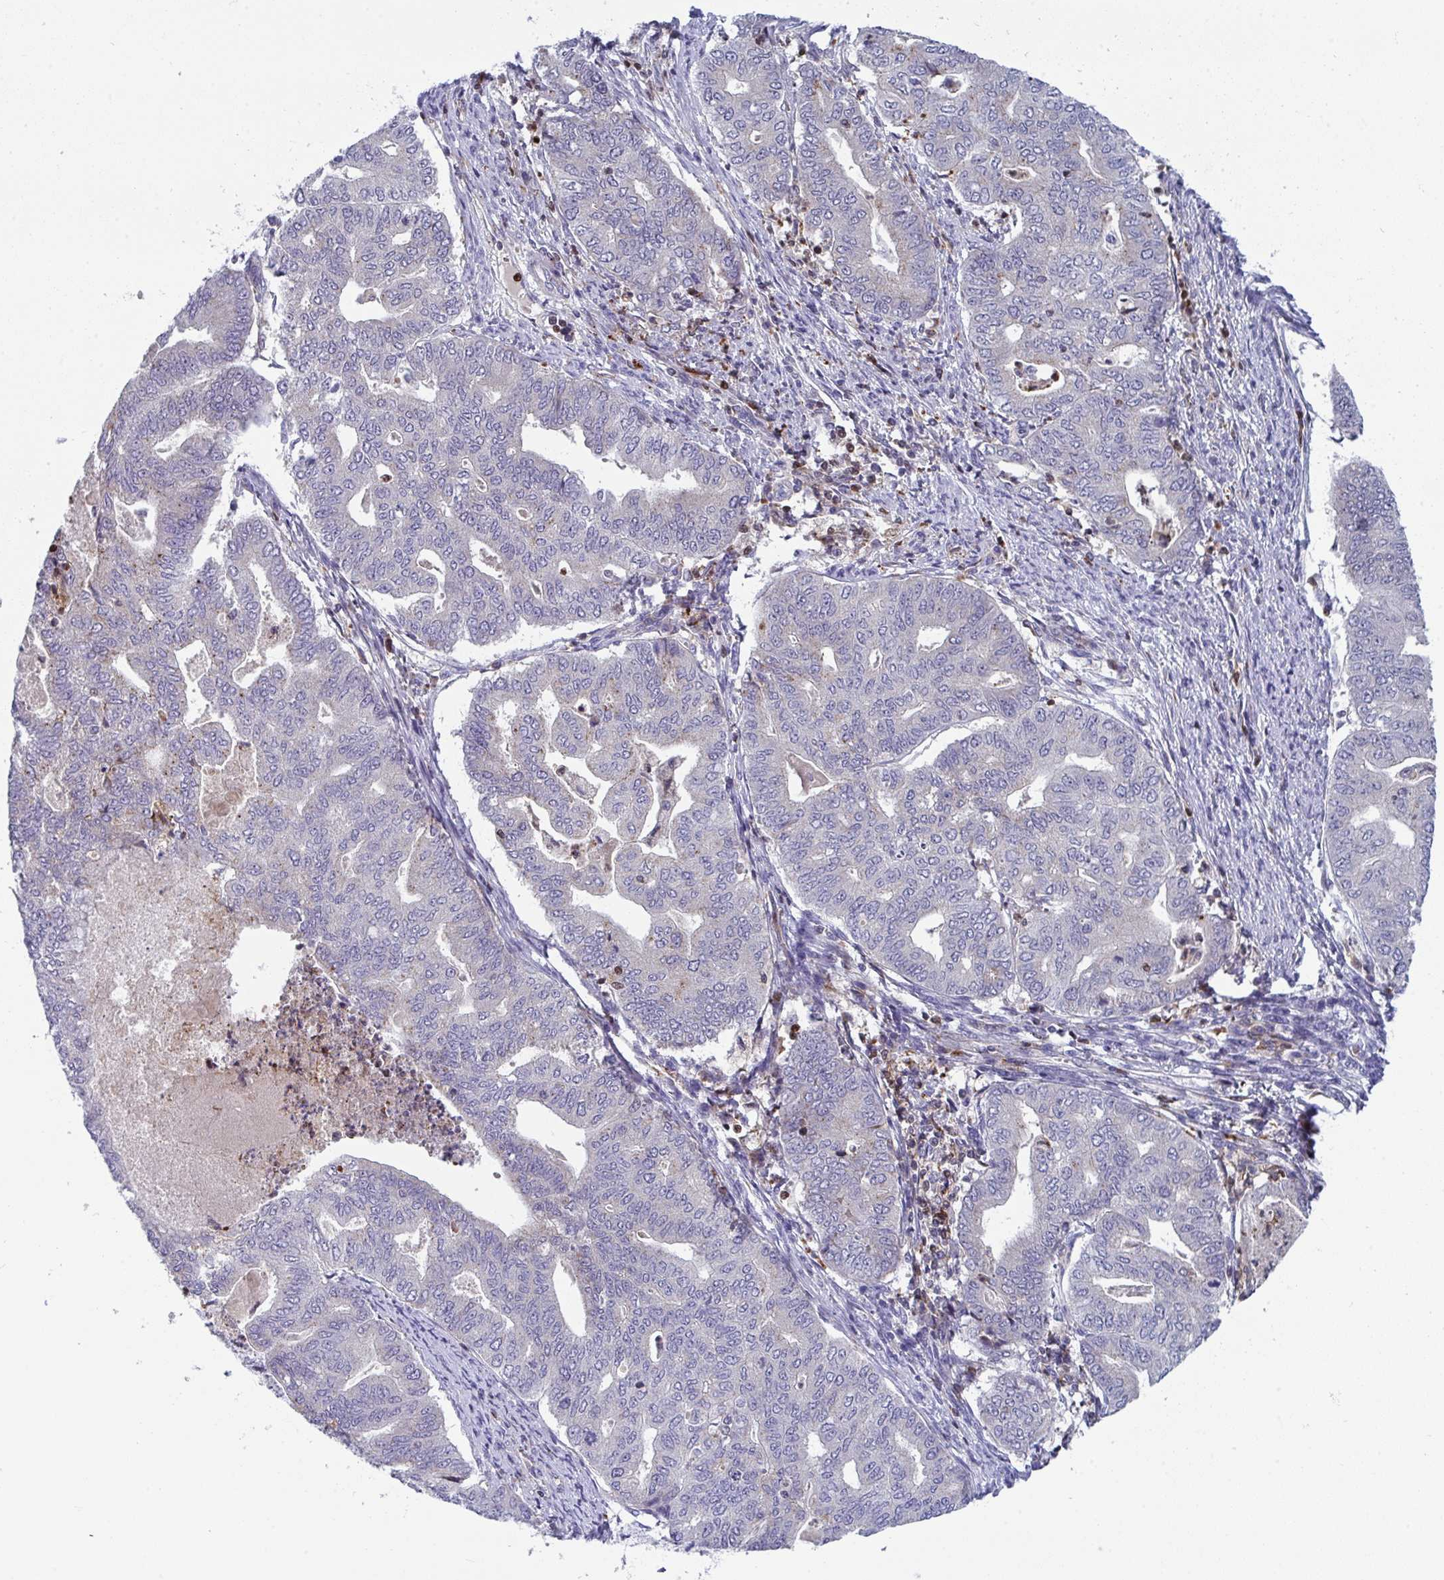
{"staining": {"intensity": "negative", "quantity": "none", "location": "none"}, "tissue": "endometrial cancer", "cell_type": "Tumor cells", "image_type": "cancer", "snomed": [{"axis": "morphology", "description": "Adenocarcinoma, NOS"}, {"axis": "topography", "description": "Endometrium"}], "caption": "Protein analysis of adenocarcinoma (endometrial) shows no significant expression in tumor cells.", "gene": "AOC2", "patient": {"sex": "female", "age": 79}}